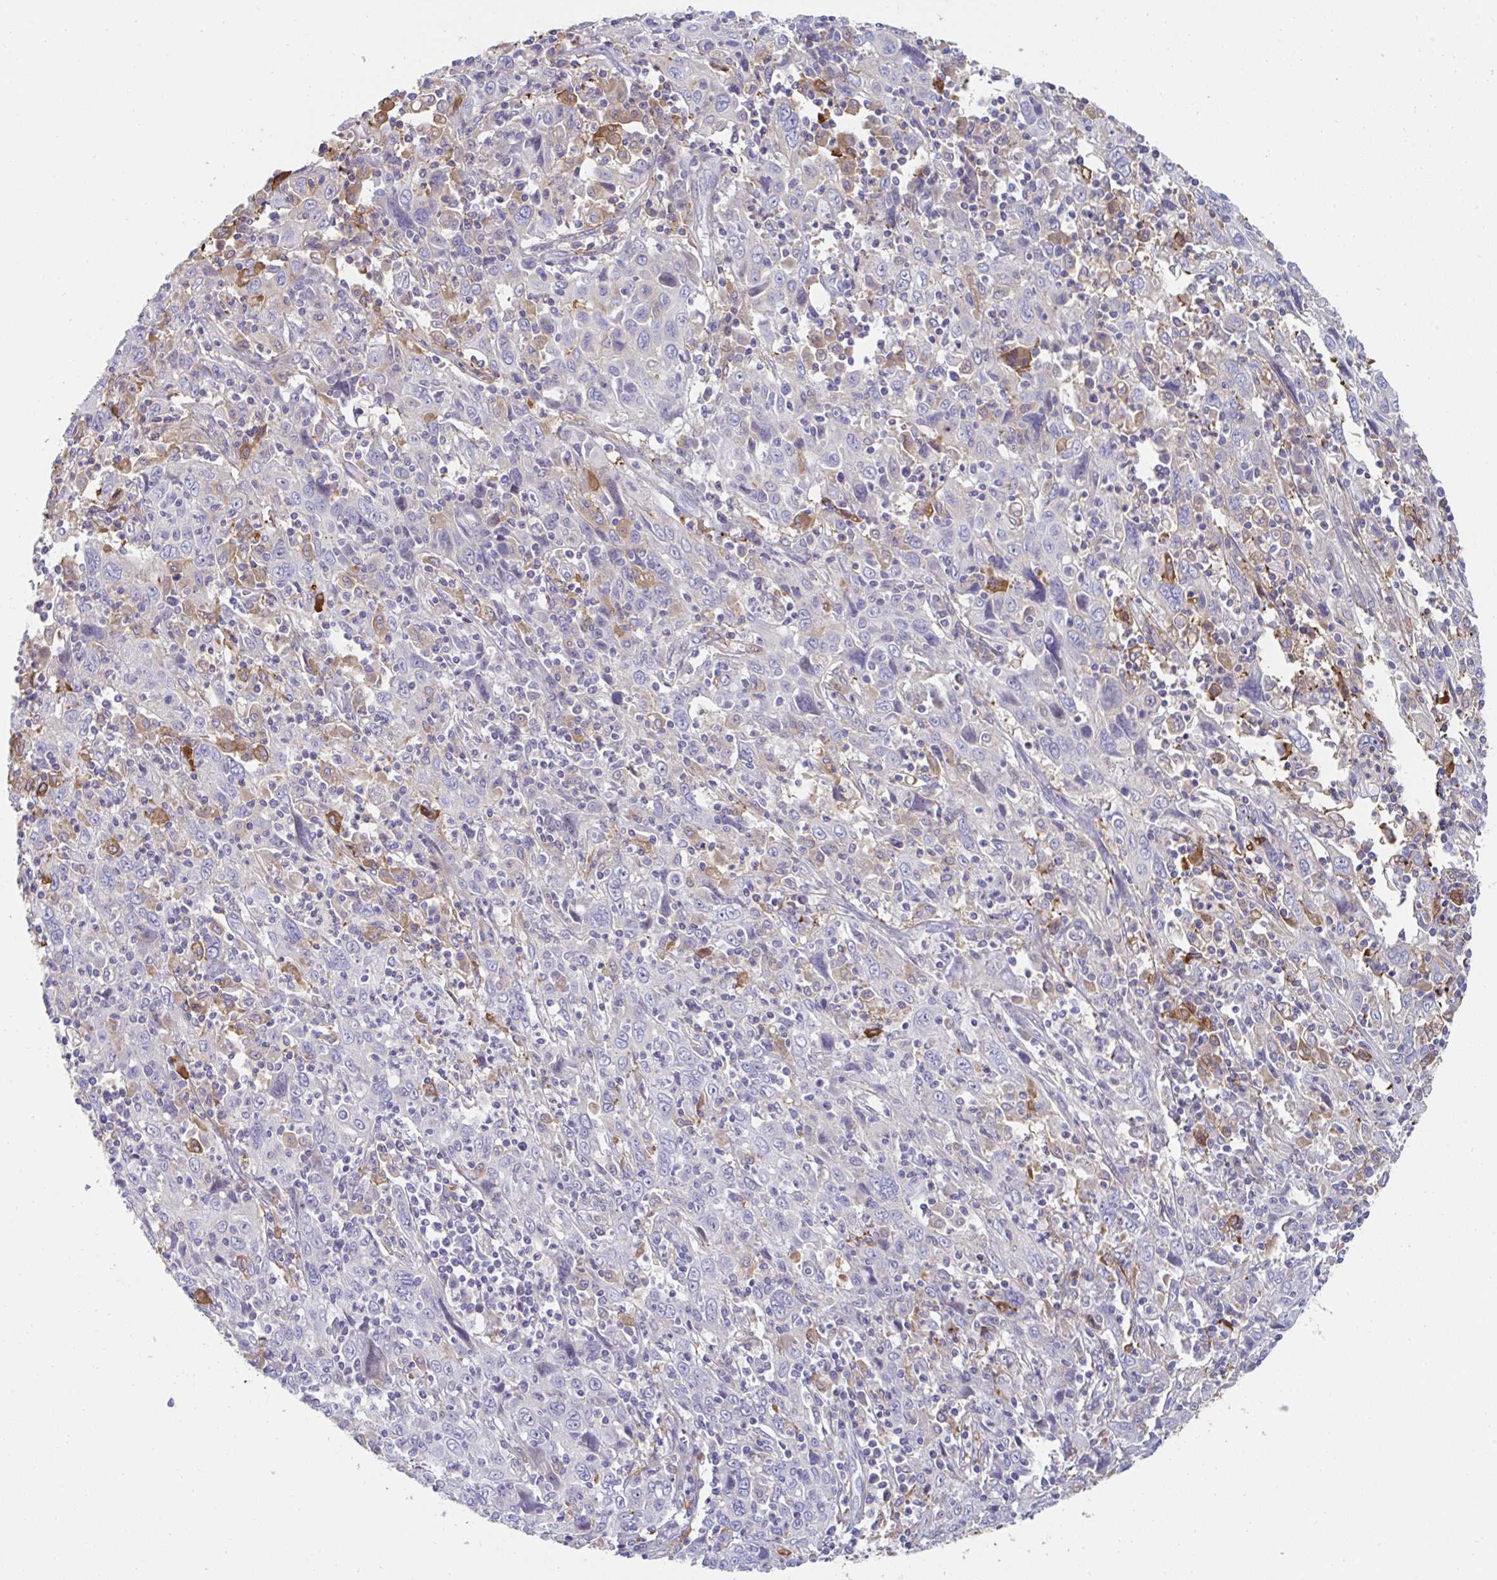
{"staining": {"intensity": "negative", "quantity": "none", "location": "none"}, "tissue": "cervical cancer", "cell_type": "Tumor cells", "image_type": "cancer", "snomed": [{"axis": "morphology", "description": "Squamous cell carcinoma, NOS"}, {"axis": "topography", "description": "Cervix"}], "caption": "High magnification brightfield microscopy of cervical cancer stained with DAB (3,3'-diaminobenzidine) (brown) and counterstained with hematoxylin (blue): tumor cells show no significant positivity. (DAB (3,3'-diaminobenzidine) IHC visualized using brightfield microscopy, high magnification).", "gene": "FBXL13", "patient": {"sex": "female", "age": 46}}